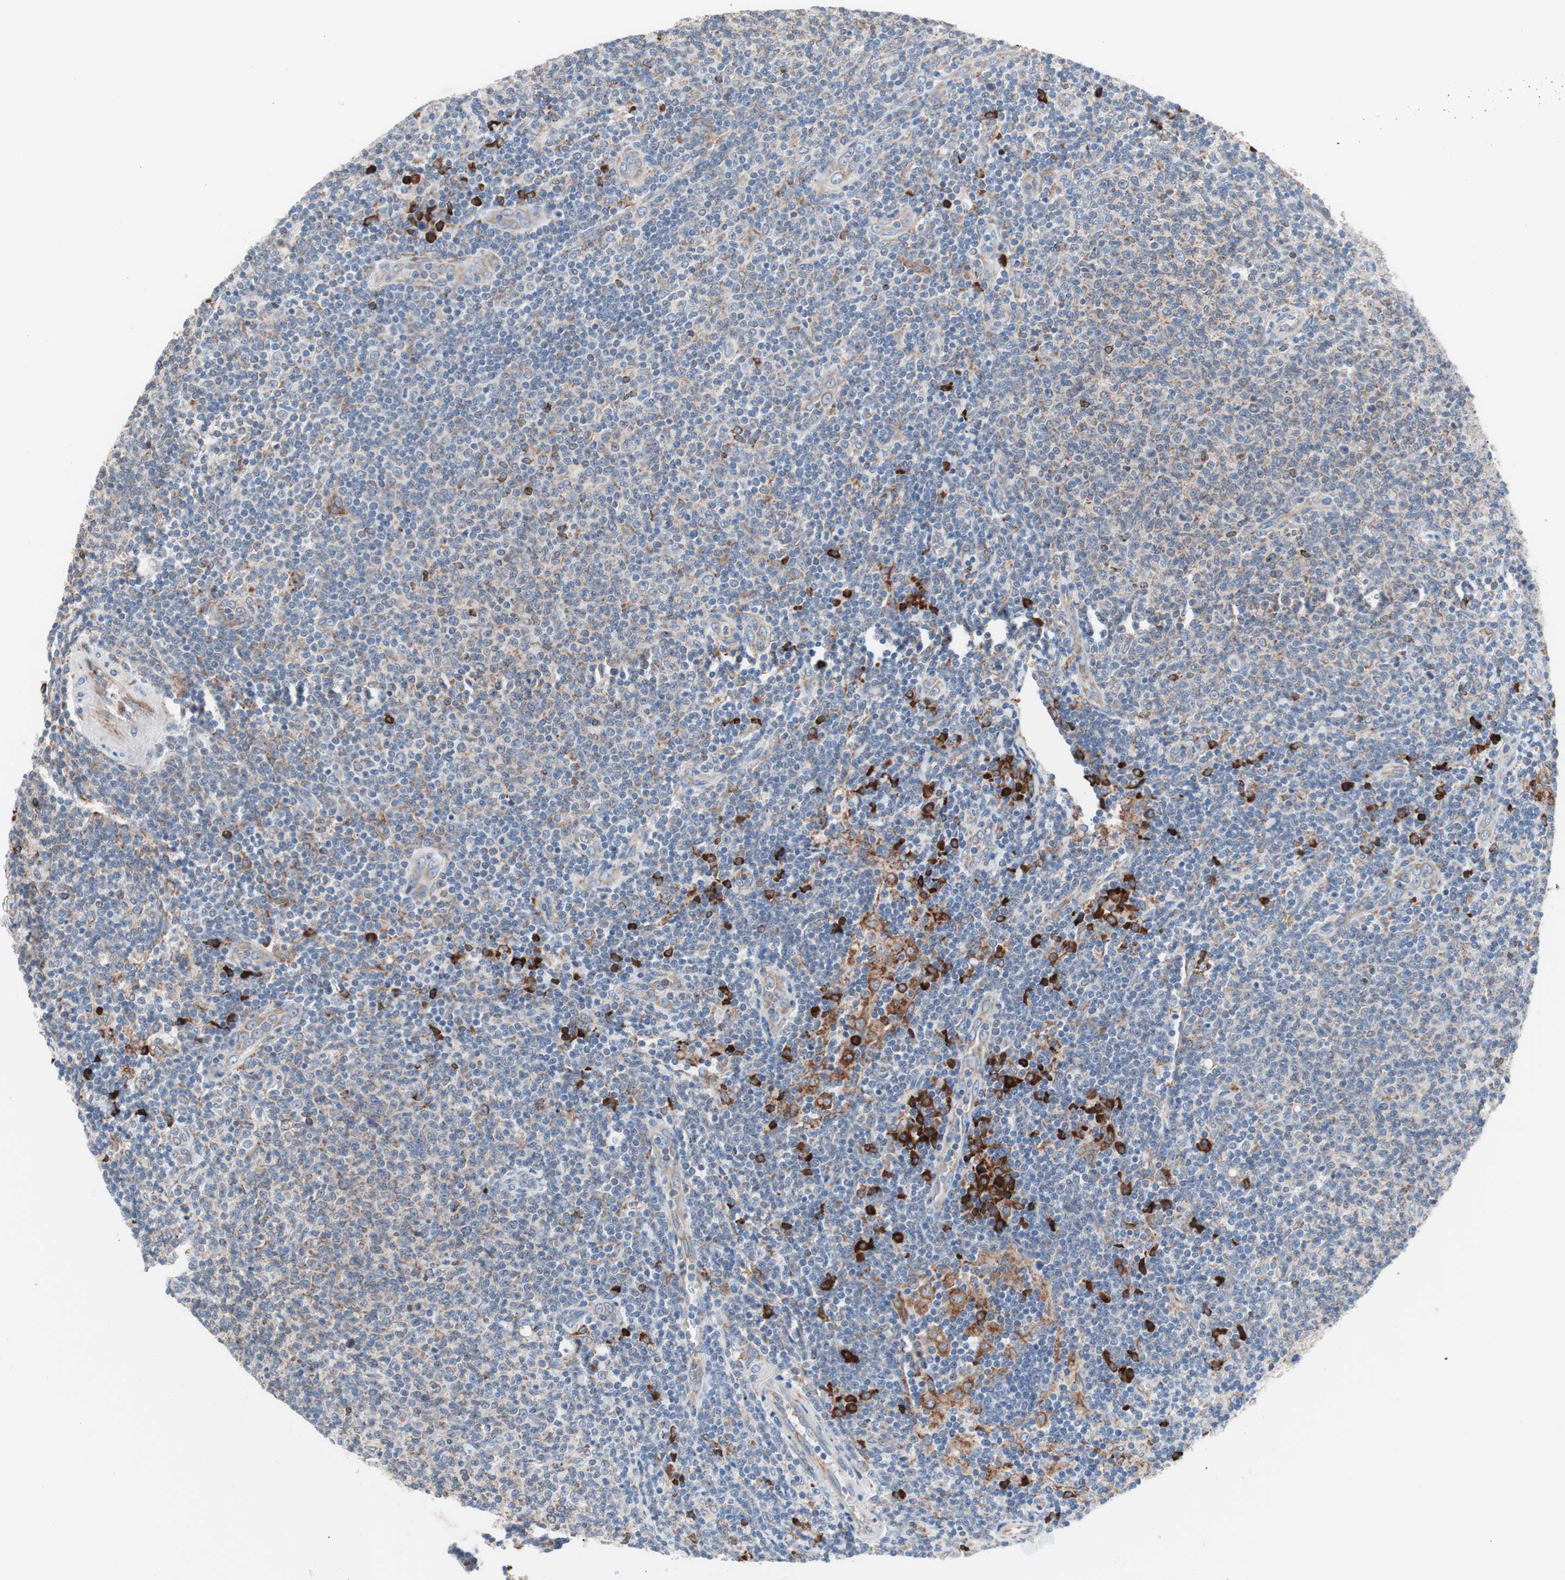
{"staining": {"intensity": "weak", "quantity": "<25%", "location": "cytoplasmic/membranous"}, "tissue": "lymphoma", "cell_type": "Tumor cells", "image_type": "cancer", "snomed": [{"axis": "morphology", "description": "Malignant lymphoma, non-Hodgkin's type, Low grade"}, {"axis": "topography", "description": "Lymph node"}], "caption": "Protein analysis of lymphoma exhibits no significant expression in tumor cells. (DAB (3,3'-diaminobenzidine) immunohistochemistry (IHC), high magnification).", "gene": "SLC27A4", "patient": {"sex": "male", "age": 66}}